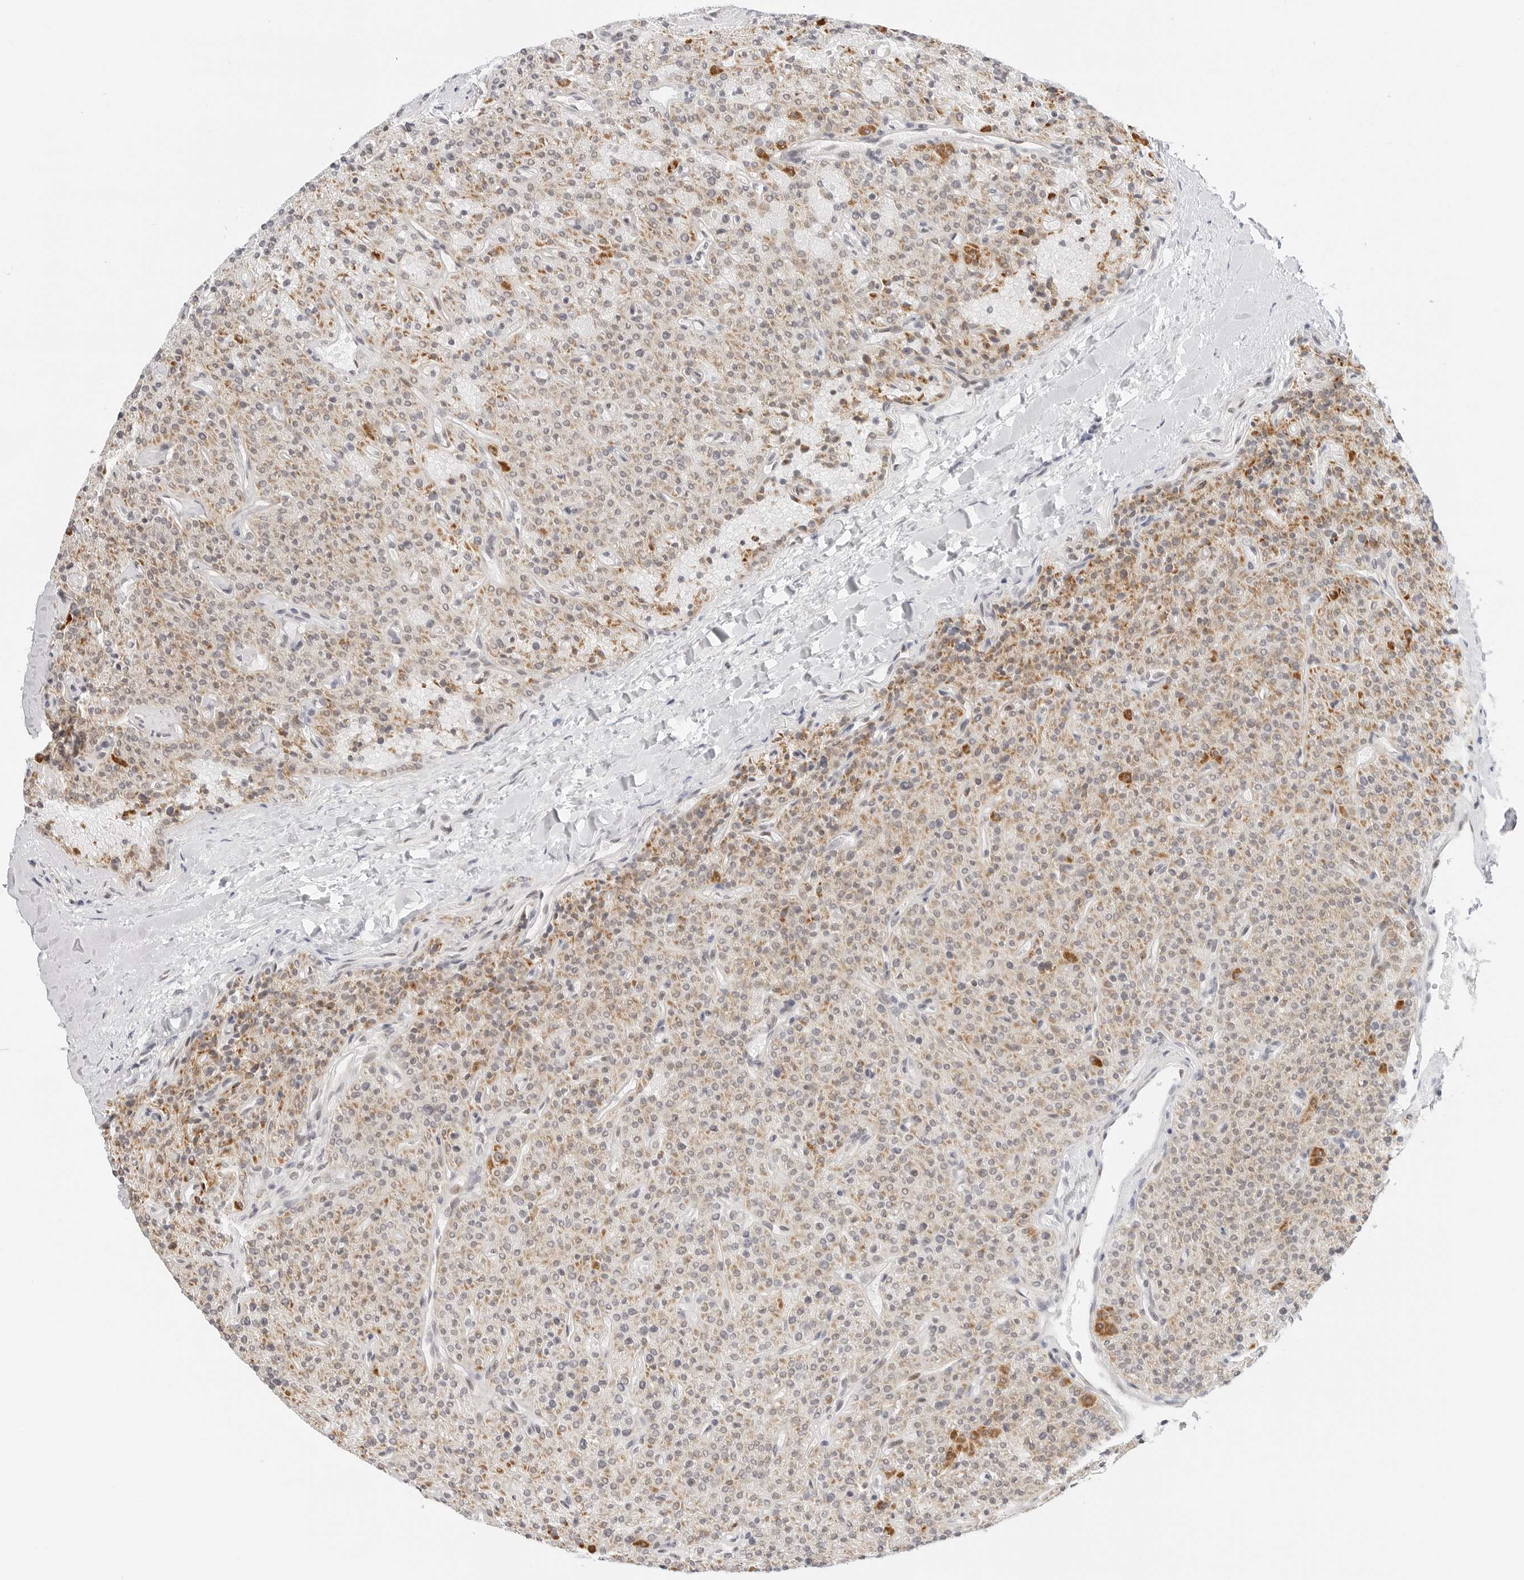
{"staining": {"intensity": "moderate", "quantity": "25%-75%", "location": "cytoplasmic/membranous,nuclear"}, "tissue": "parathyroid gland", "cell_type": "Glandular cells", "image_type": "normal", "snomed": [{"axis": "morphology", "description": "Normal tissue, NOS"}, {"axis": "topography", "description": "Parathyroid gland"}], "caption": "A brown stain highlights moderate cytoplasmic/membranous,nuclear staining of a protein in glandular cells of benign parathyroid gland.", "gene": "RIMKLA", "patient": {"sex": "male", "age": 46}}